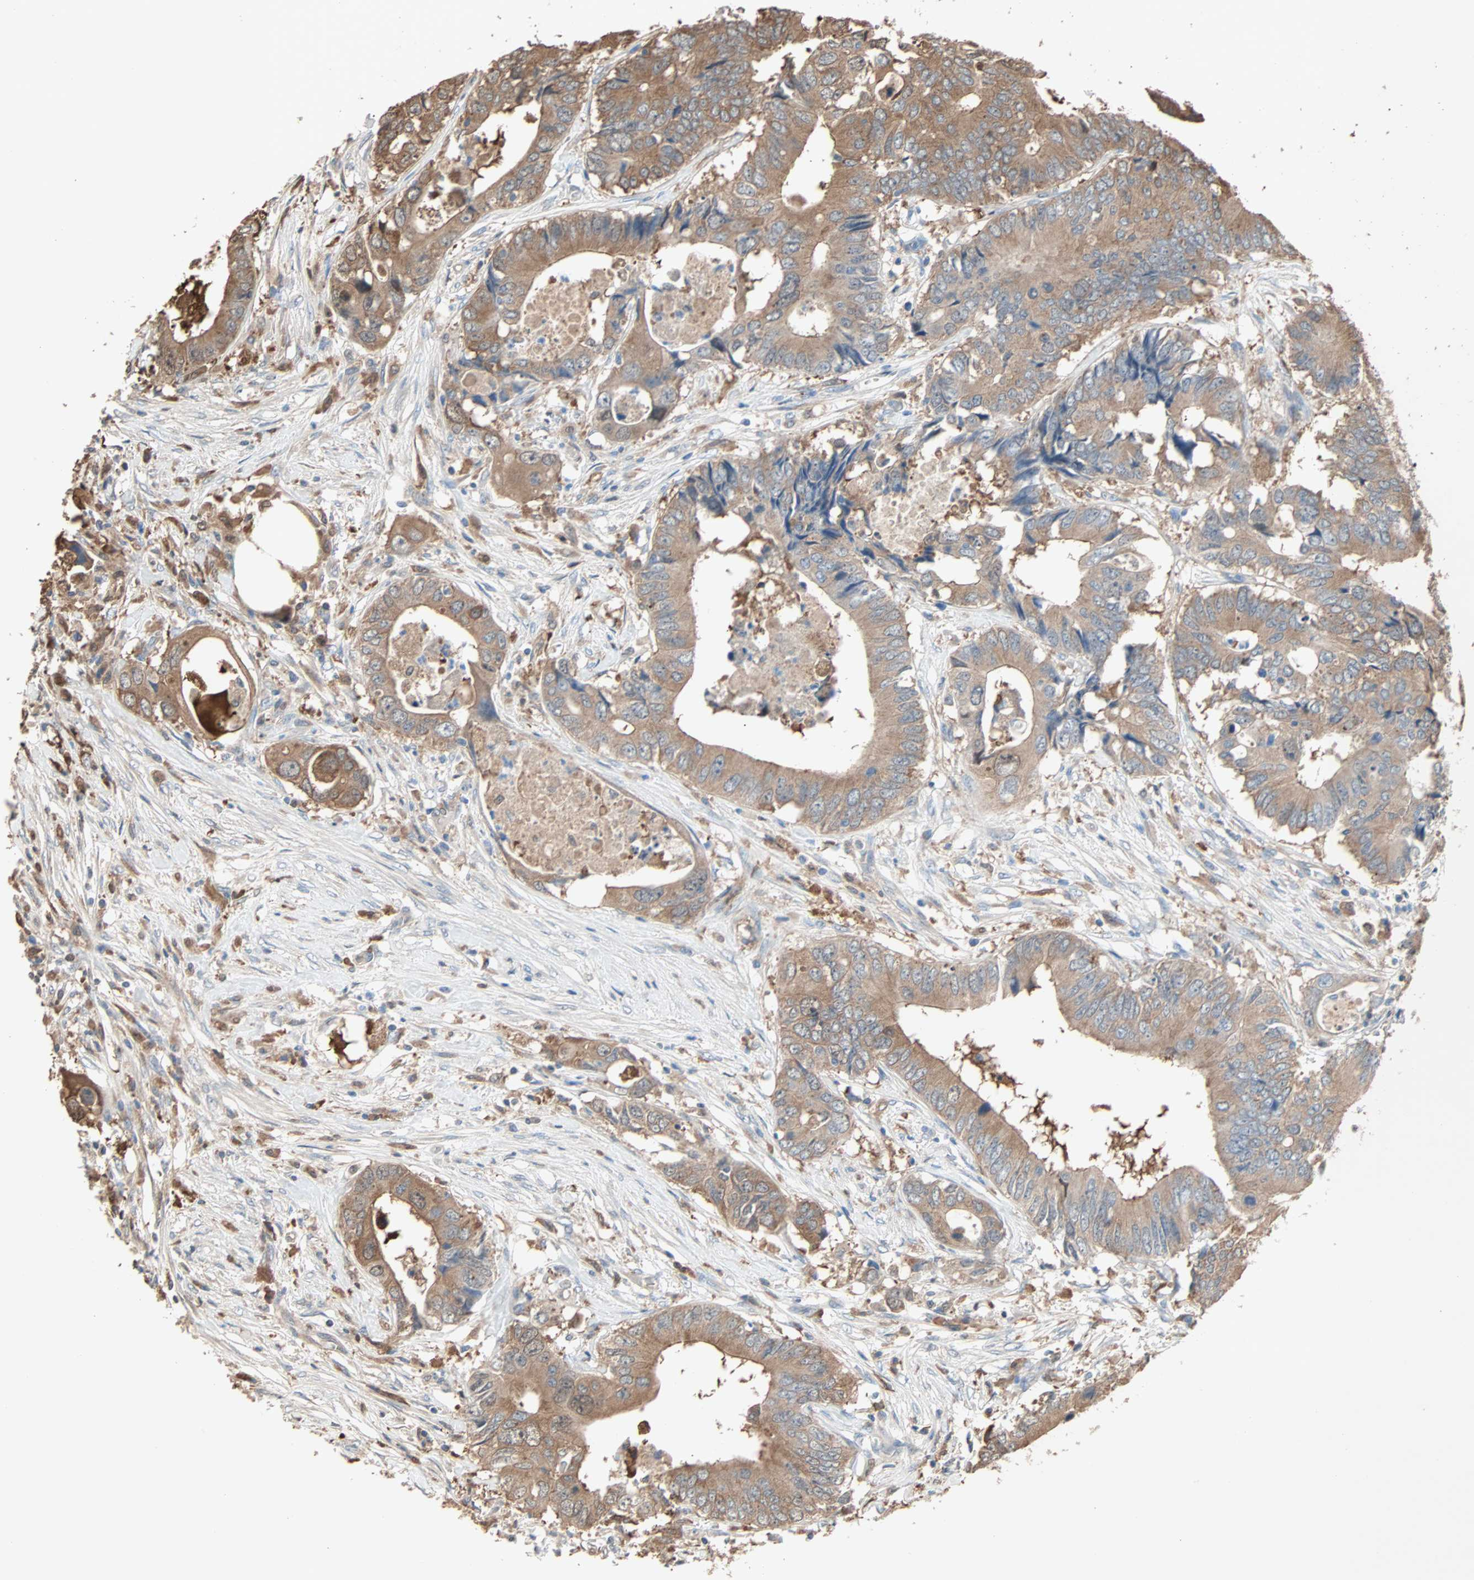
{"staining": {"intensity": "moderate", "quantity": ">75%", "location": "cytoplasmic/membranous"}, "tissue": "colorectal cancer", "cell_type": "Tumor cells", "image_type": "cancer", "snomed": [{"axis": "morphology", "description": "Adenocarcinoma, NOS"}, {"axis": "topography", "description": "Colon"}], "caption": "IHC micrograph of neoplastic tissue: adenocarcinoma (colorectal) stained using IHC reveals medium levels of moderate protein expression localized specifically in the cytoplasmic/membranous of tumor cells, appearing as a cytoplasmic/membranous brown color.", "gene": "PRDX1", "patient": {"sex": "male", "age": 71}}